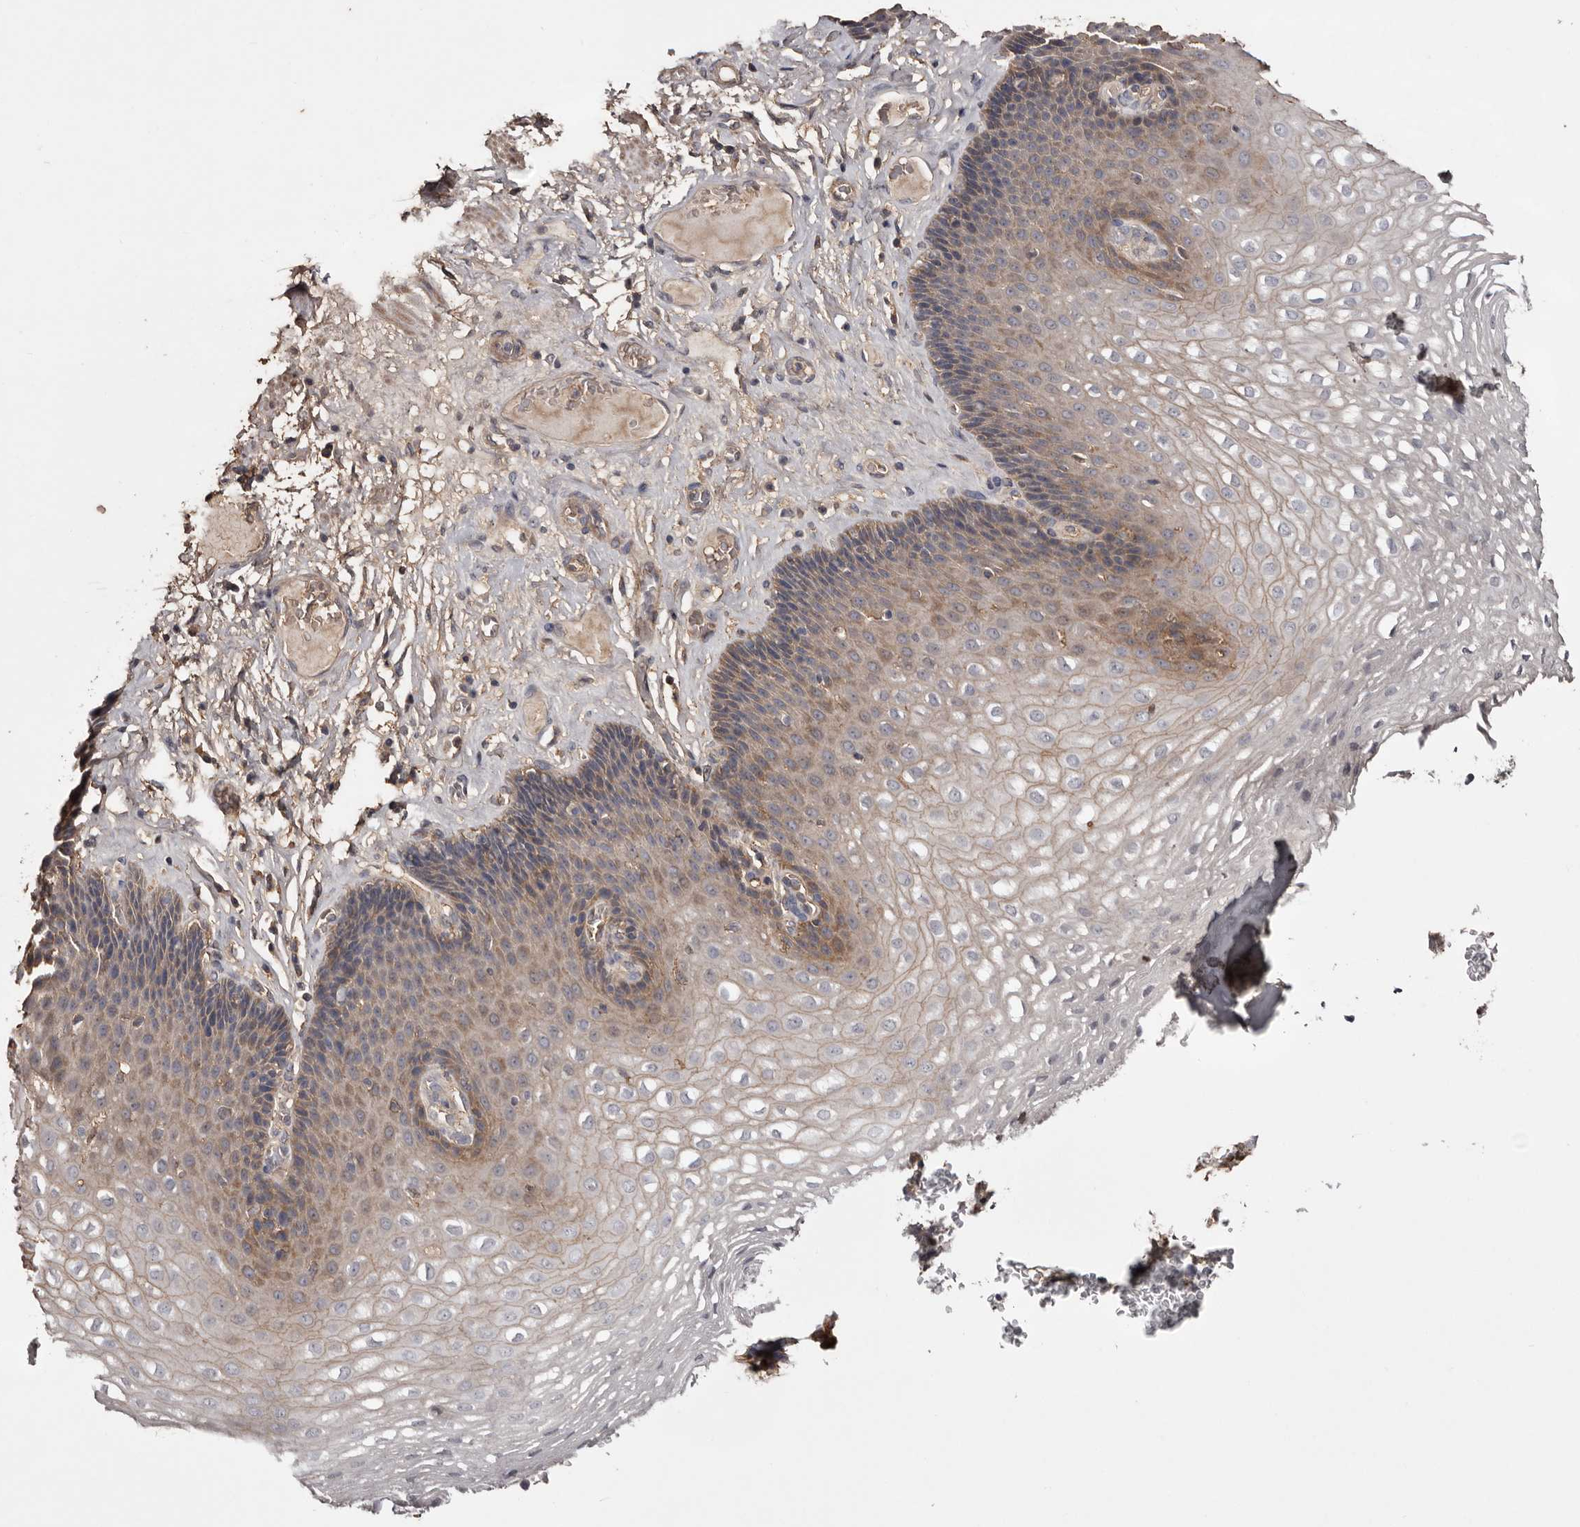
{"staining": {"intensity": "moderate", "quantity": "25%-75%", "location": "cytoplasmic/membranous"}, "tissue": "esophagus", "cell_type": "Squamous epithelial cells", "image_type": "normal", "snomed": [{"axis": "morphology", "description": "Normal tissue, NOS"}, {"axis": "topography", "description": "Esophagus"}], "caption": "Protein expression analysis of benign esophagus demonstrates moderate cytoplasmic/membranous expression in approximately 25%-75% of squamous epithelial cells. (DAB IHC with brightfield microscopy, high magnification).", "gene": "CYP1B1", "patient": {"sex": "female", "age": 66}}